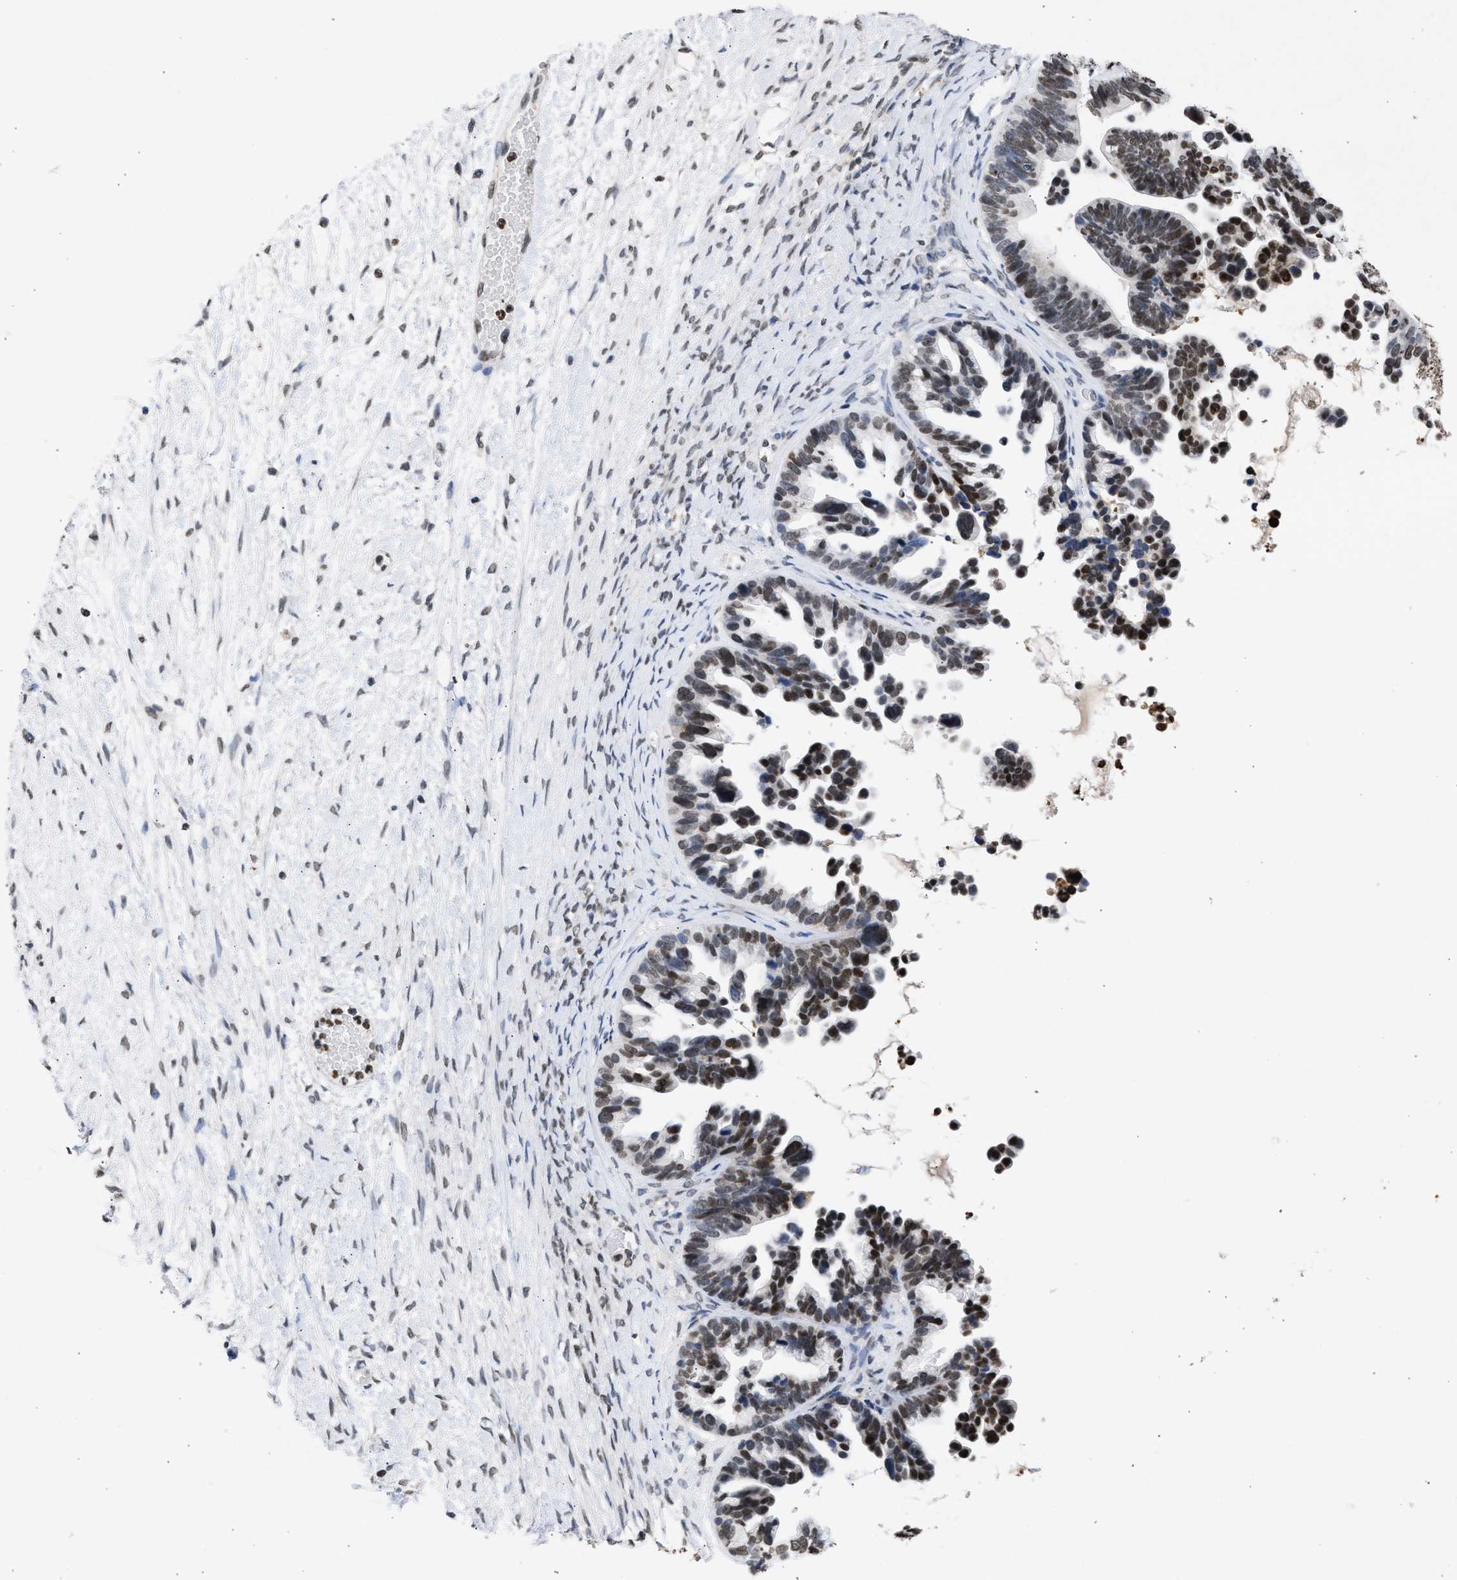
{"staining": {"intensity": "strong", "quantity": "25%-75%", "location": "nuclear"}, "tissue": "ovarian cancer", "cell_type": "Tumor cells", "image_type": "cancer", "snomed": [{"axis": "morphology", "description": "Cystadenocarcinoma, serous, NOS"}, {"axis": "topography", "description": "Ovary"}], "caption": "This micrograph shows immunohistochemistry (IHC) staining of serous cystadenocarcinoma (ovarian), with high strong nuclear staining in approximately 25%-75% of tumor cells.", "gene": "NUP35", "patient": {"sex": "female", "age": 56}}